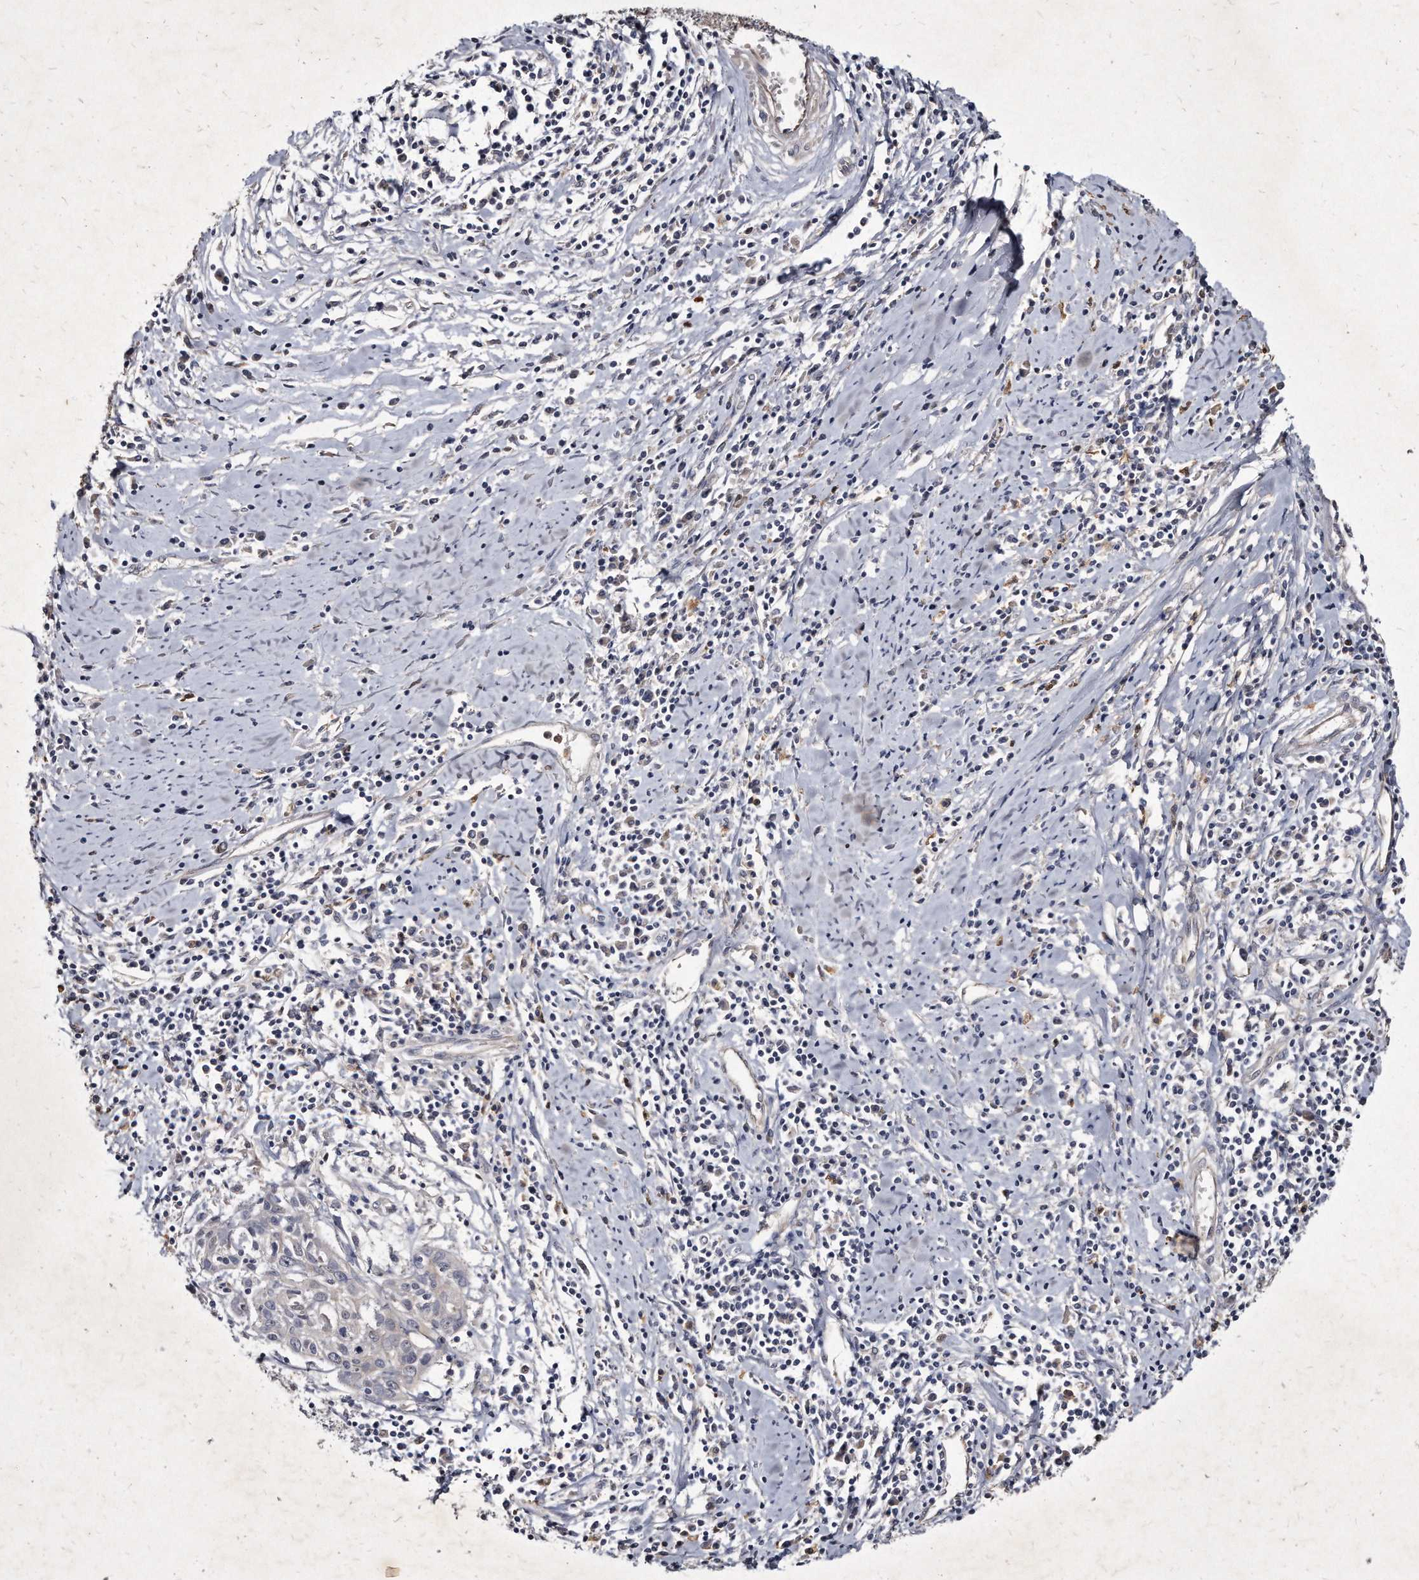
{"staining": {"intensity": "negative", "quantity": "none", "location": "none"}, "tissue": "cervical cancer", "cell_type": "Tumor cells", "image_type": "cancer", "snomed": [{"axis": "morphology", "description": "Squamous cell carcinoma, NOS"}, {"axis": "topography", "description": "Cervix"}], "caption": "This is an IHC image of human squamous cell carcinoma (cervical). There is no positivity in tumor cells.", "gene": "KLHDC3", "patient": {"sex": "female", "age": 51}}